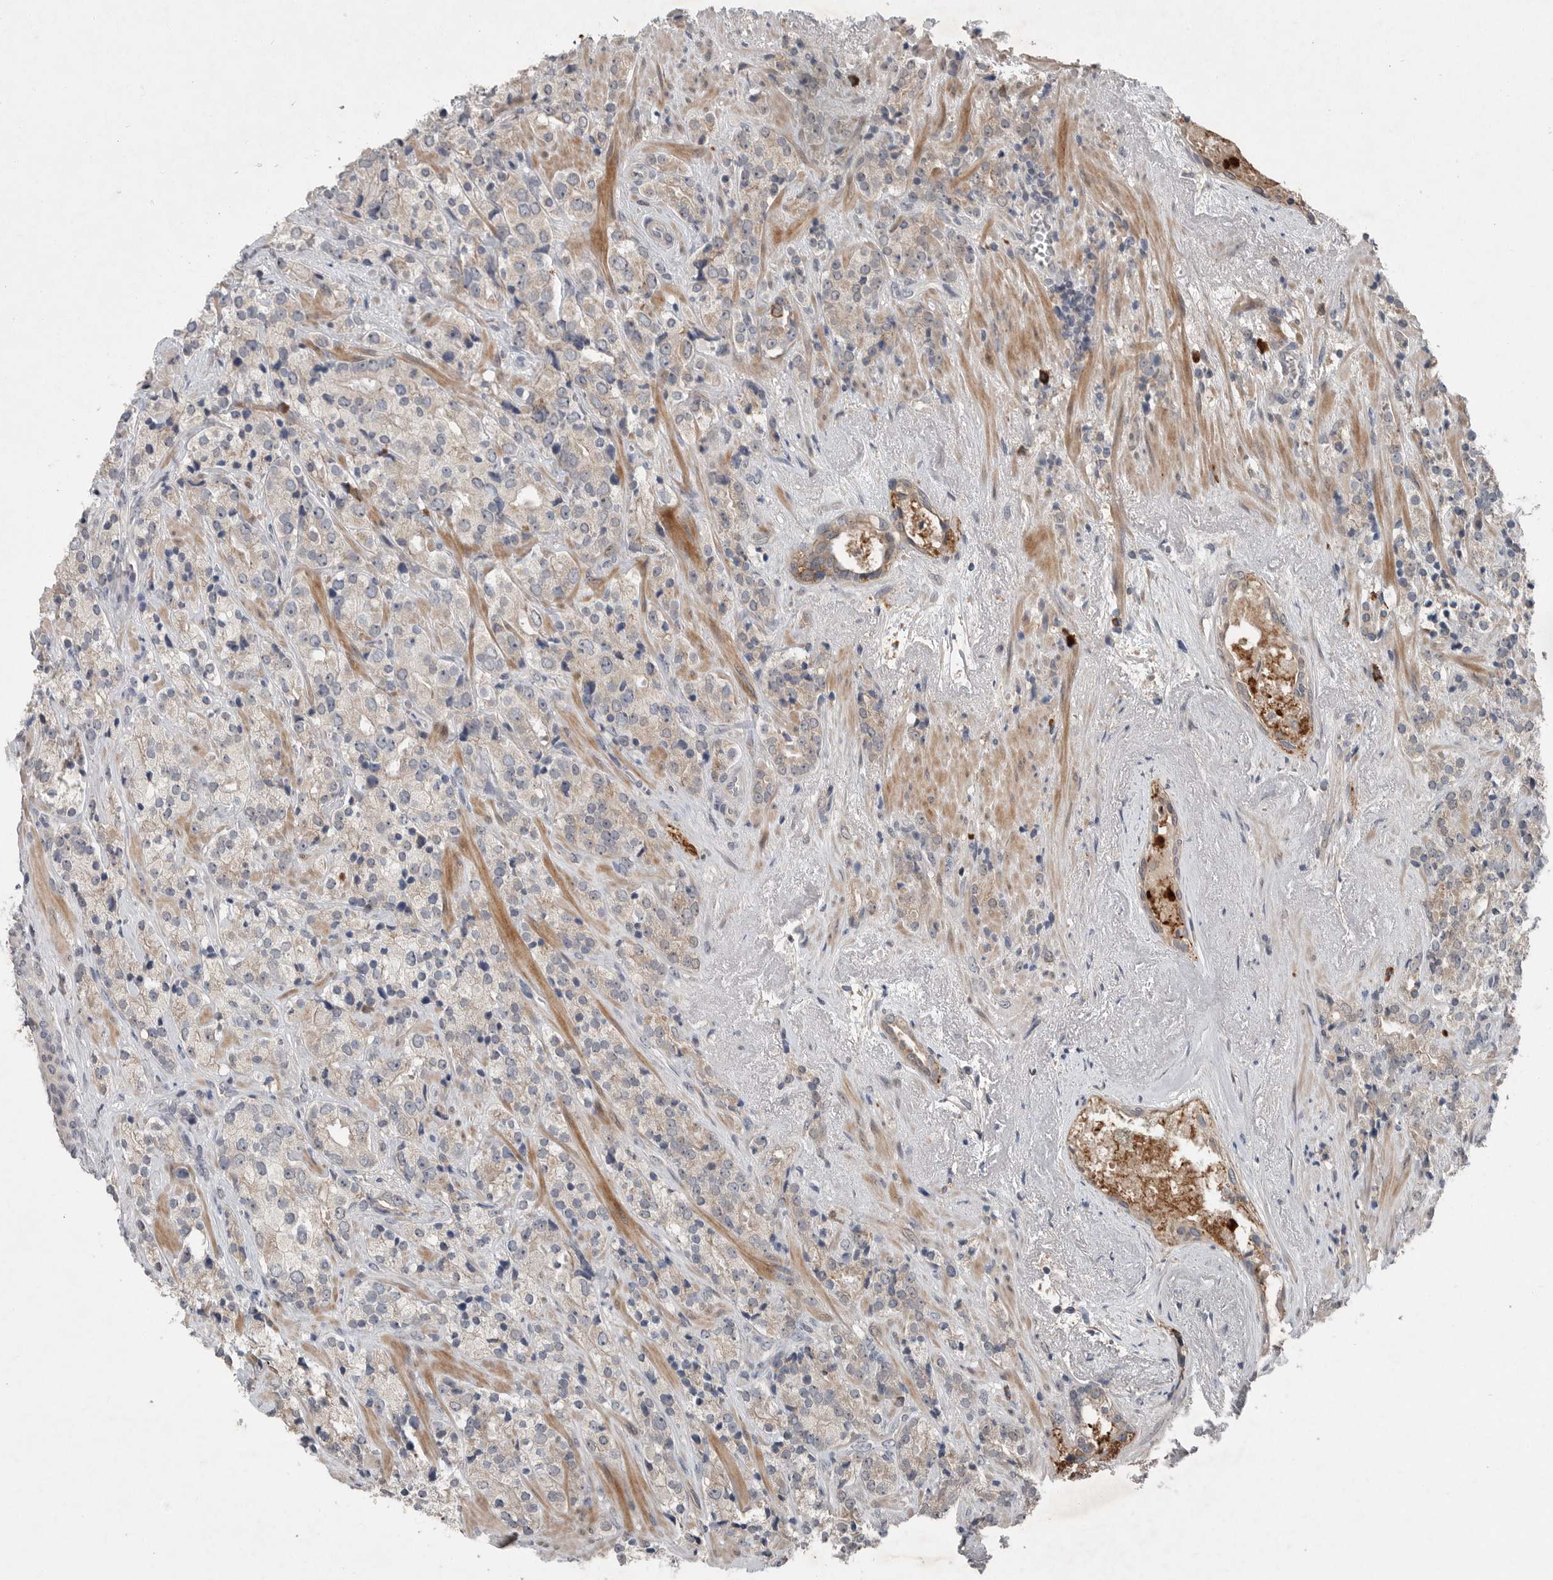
{"staining": {"intensity": "weak", "quantity": "<25%", "location": "cytoplasmic/membranous"}, "tissue": "prostate cancer", "cell_type": "Tumor cells", "image_type": "cancer", "snomed": [{"axis": "morphology", "description": "Adenocarcinoma, High grade"}, {"axis": "topography", "description": "Prostate"}], "caption": "Immunohistochemical staining of human adenocarcinoma (high-grade) (prostate) demonstrates no significant positivity in tumor cells. Brightfield microscopy of IHC stained with DAB (brown) and hematoxylin (blue), captured at high magnification.", "gene": "SCP2", "patient": {"sex": "male", "age": 71}}